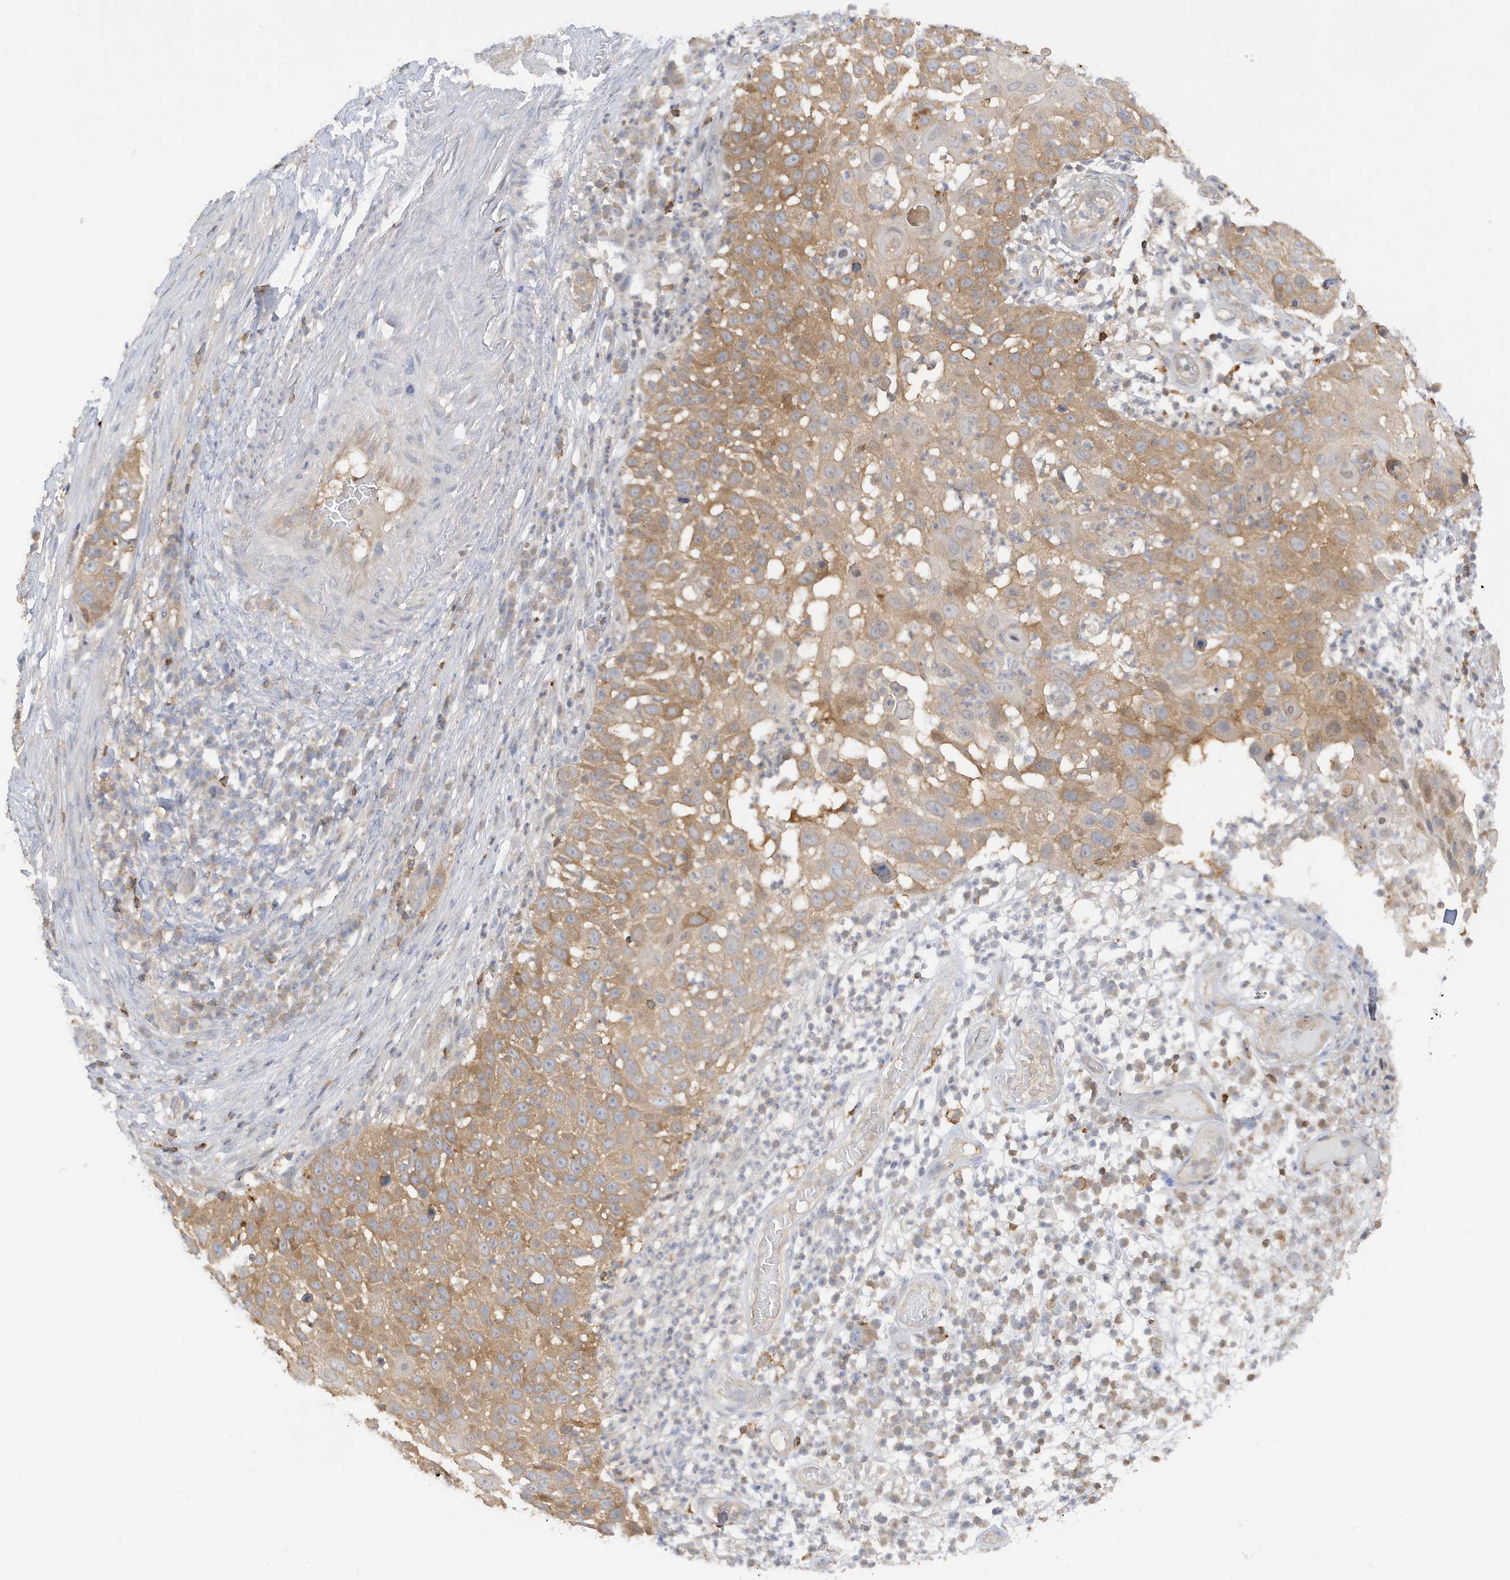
{"staining": {"intensity": "moderate", "quantity": "25%-75%", "location": "cytoplasmic/membranous"}, "tissue": "skin cancer", "cell_type": "Tumor cells", "image_type": "cancer", "snomed": [{"axis": "morphology", "description": "Squamous cell carcinoma, NOS"}, {"axis": "topography", "description": "Skin"}], "caption": "Protein staining of skin cancer (squamous cell carcinoma) tissue exhibits moderate cytoplasmic/membranous expression in about 25%-75% of tumor cells.", "gene": "PHACTR2", "patient": {"sex": "female", "age": 44}}